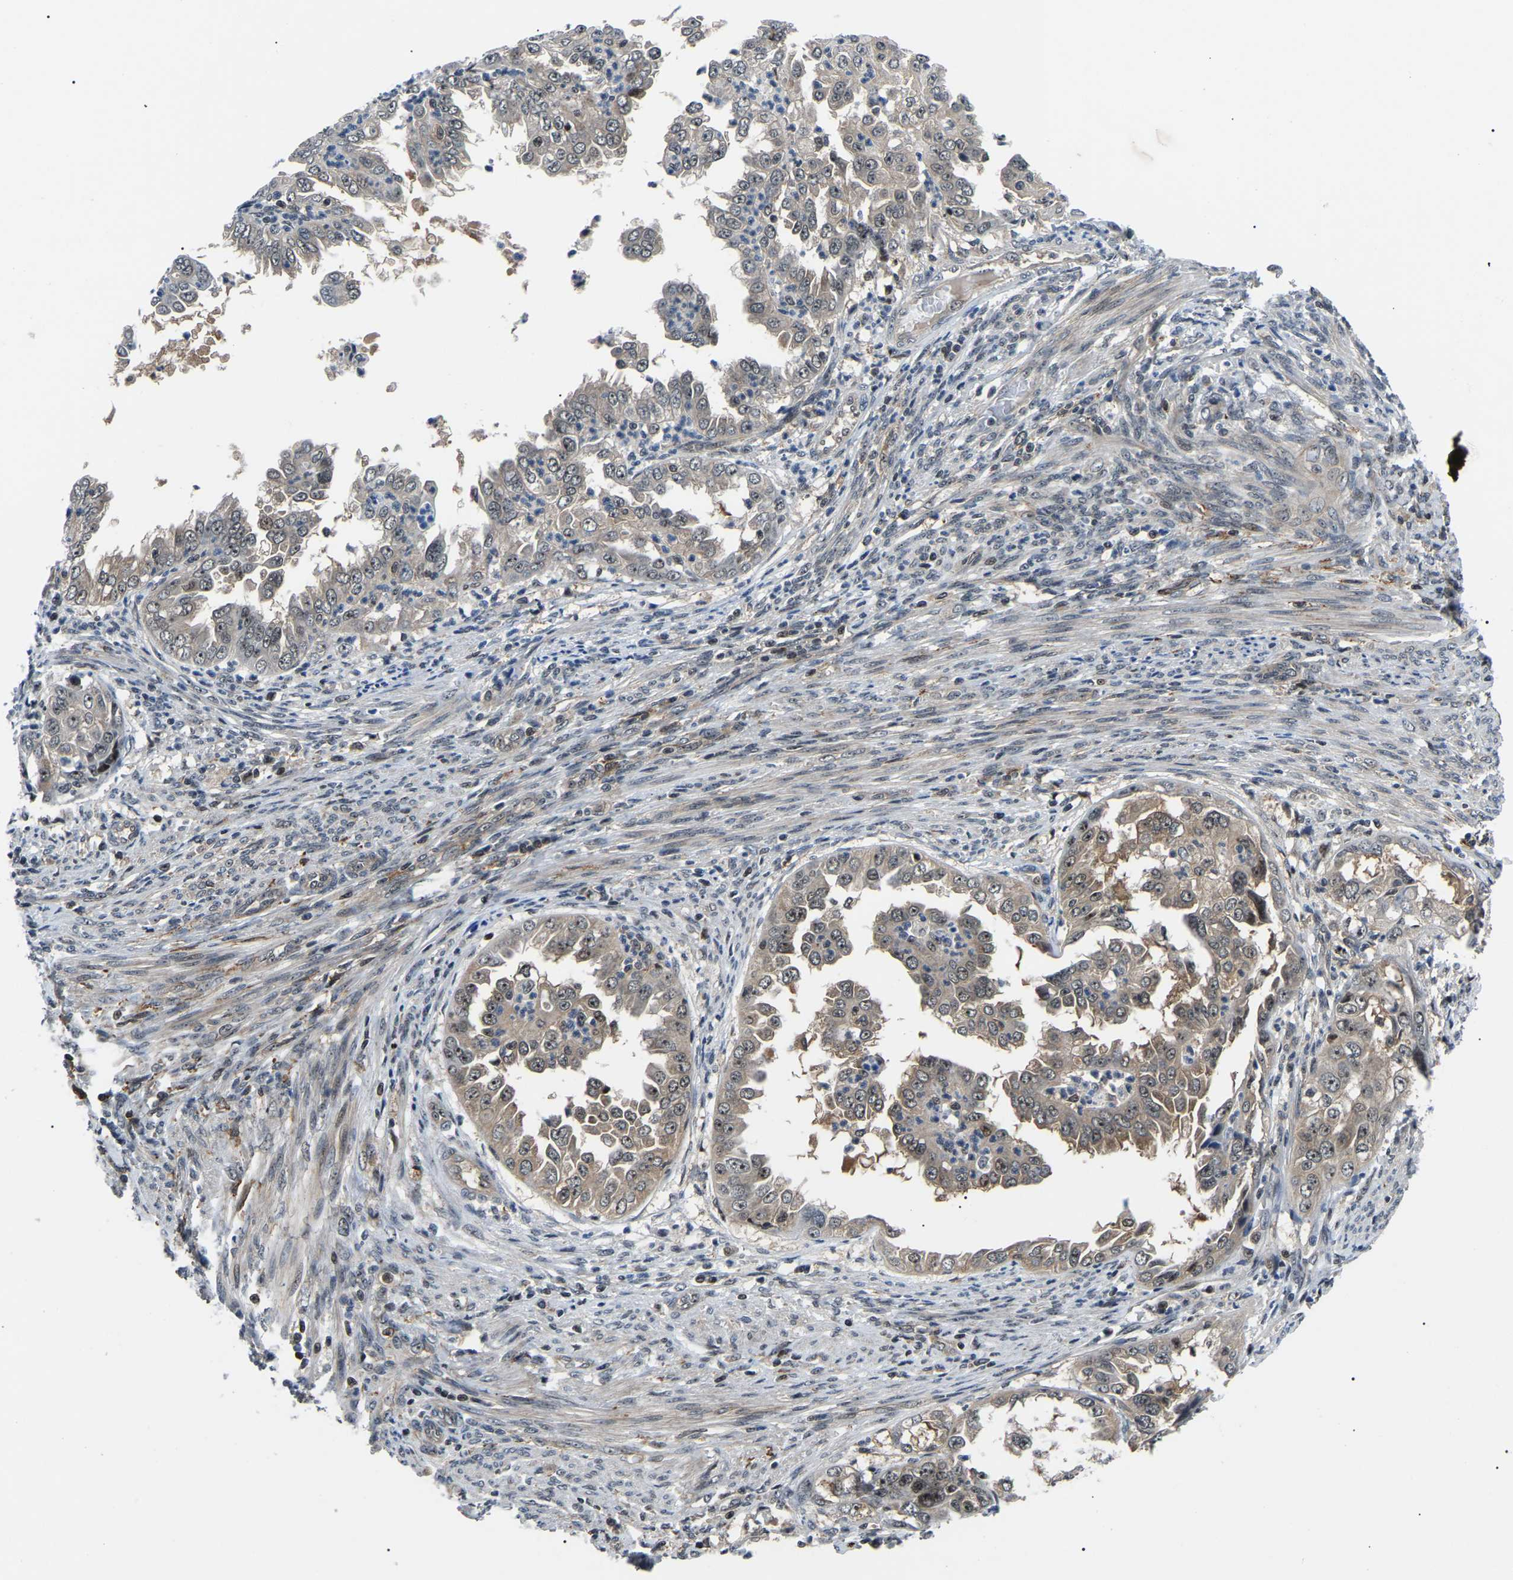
{"staining": {"intensity": "moderate", "quantity": "25%-75%", "location": "cytoplasmic/membranous,nuclear"}, "tissue": "endometrial cancer", "cell_type": "Tumor cells", "image_type": "cancer", "snomed": [{"axis": "morphology", "description": "Adenocarcinoma, NOS"}, {"axis": "topography", "description": "Endometrium"}], "caption": "Immunohistochemical staining of adenocarcinoma (endometrial) displays medium levels of moderate cytoplasmic/membranous and nuclear staining in approximately 25%-75% of tumor cells. The staining was performed using DAB (3,3'-diaminobenzidine) to visualize the protein expression in brown, while the nuclei were stained in blue with hematoxylin (Magnification: 20x).", "gene": "RRP1B", "patient": {"sex": "female", "age": 85}}